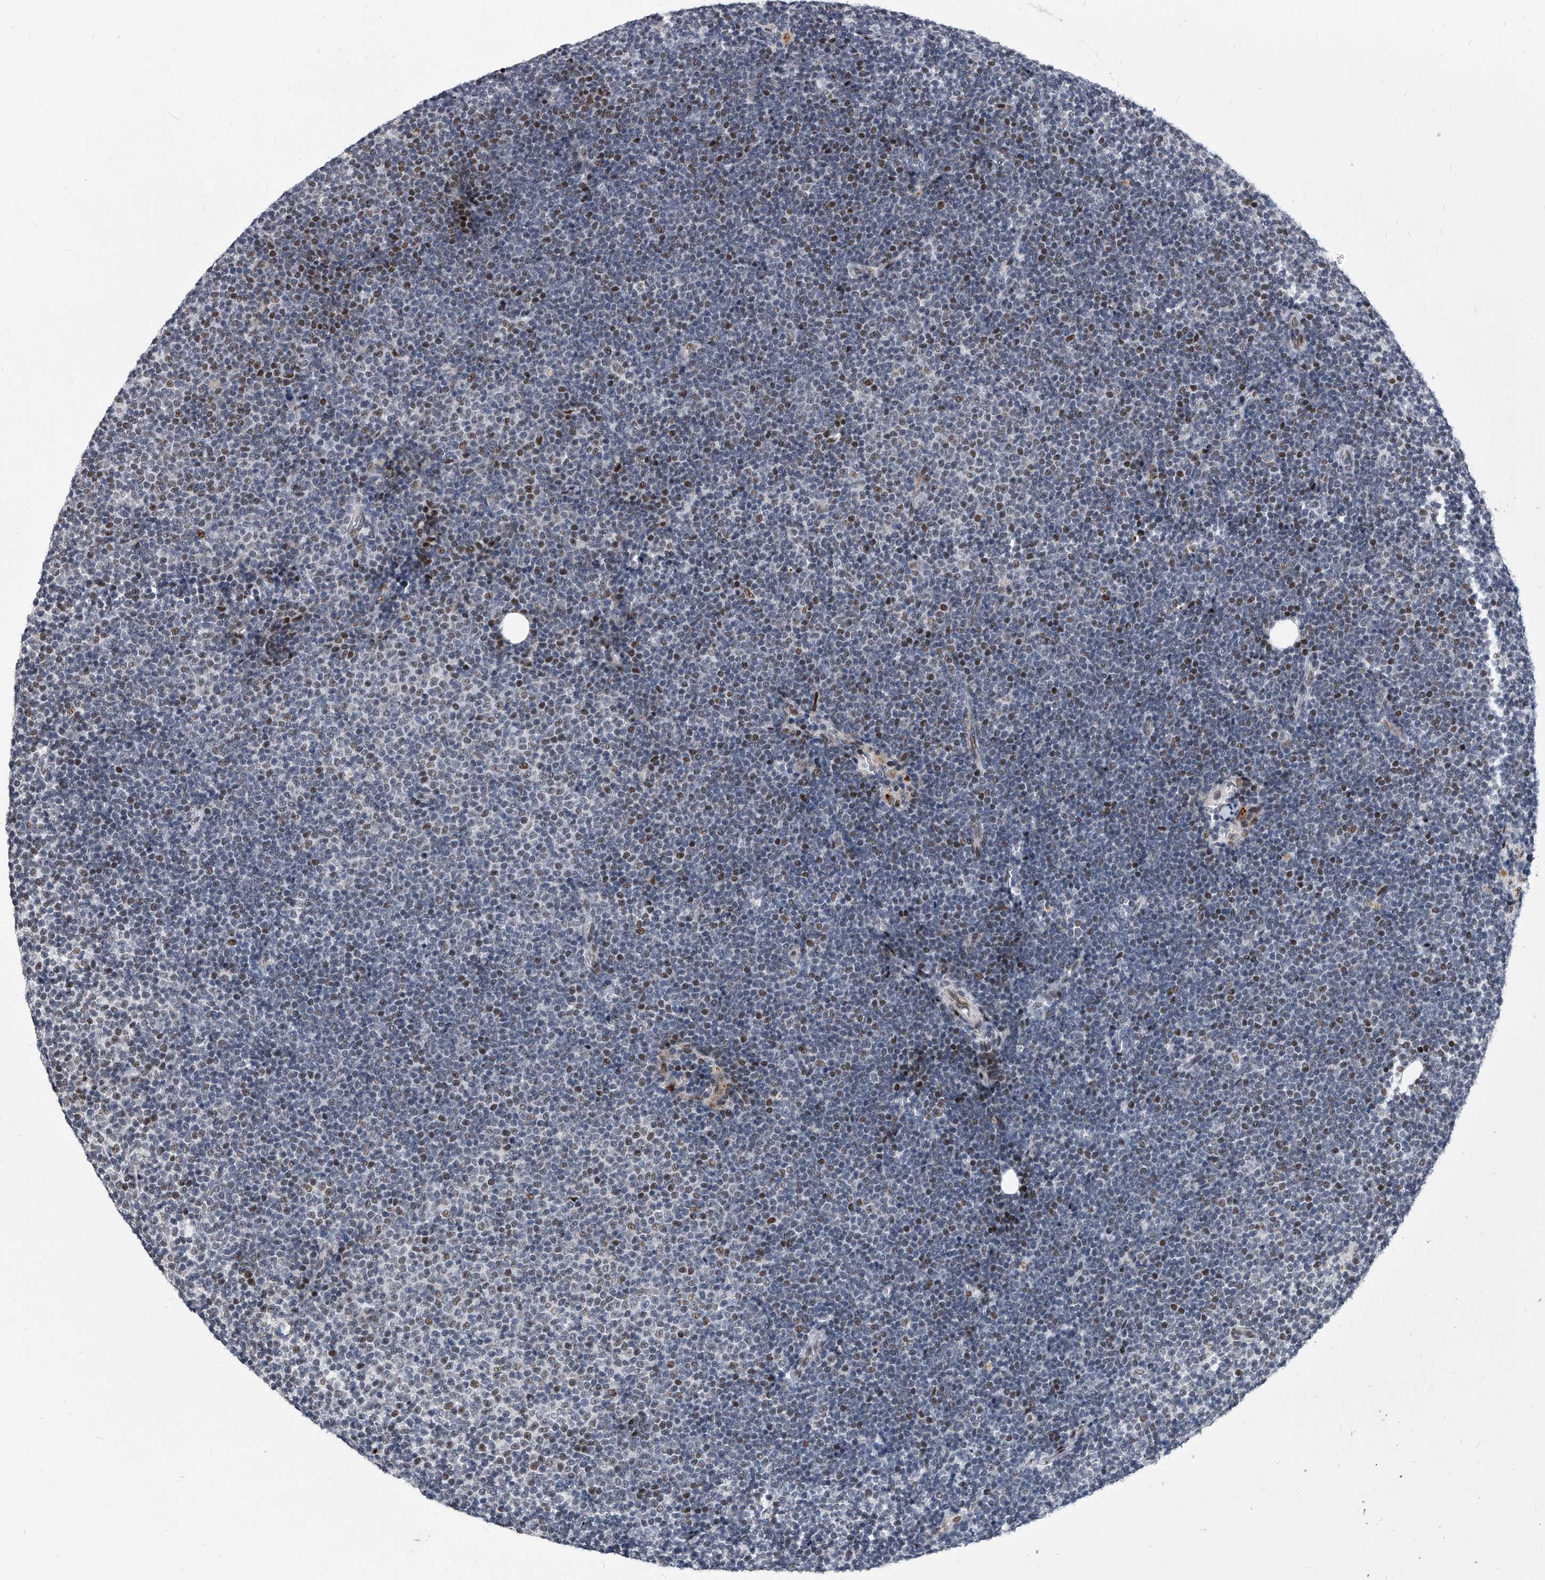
{"staining": {"intensity": "moderate", "quantity": "<25%", "location": "nuclear"}, "tissue": "lymphoma", "cell_type": "Tumor cells", "image_type": "cancer", "snomed": [{"axis": "morphology", "description": "Malignant lymphoma, non-Hodgkin's type, Low grade"}, {"axis": "topography", "description": "Lymph node"}], "caption": "The photomicrograph displays immunohistochemical staining of lymphoma. There is moderate nuclear staining is present in approximately <25% of tumor cells.", "gene": "CMTR1", "patient": {"sex": "female", "age": 53}}